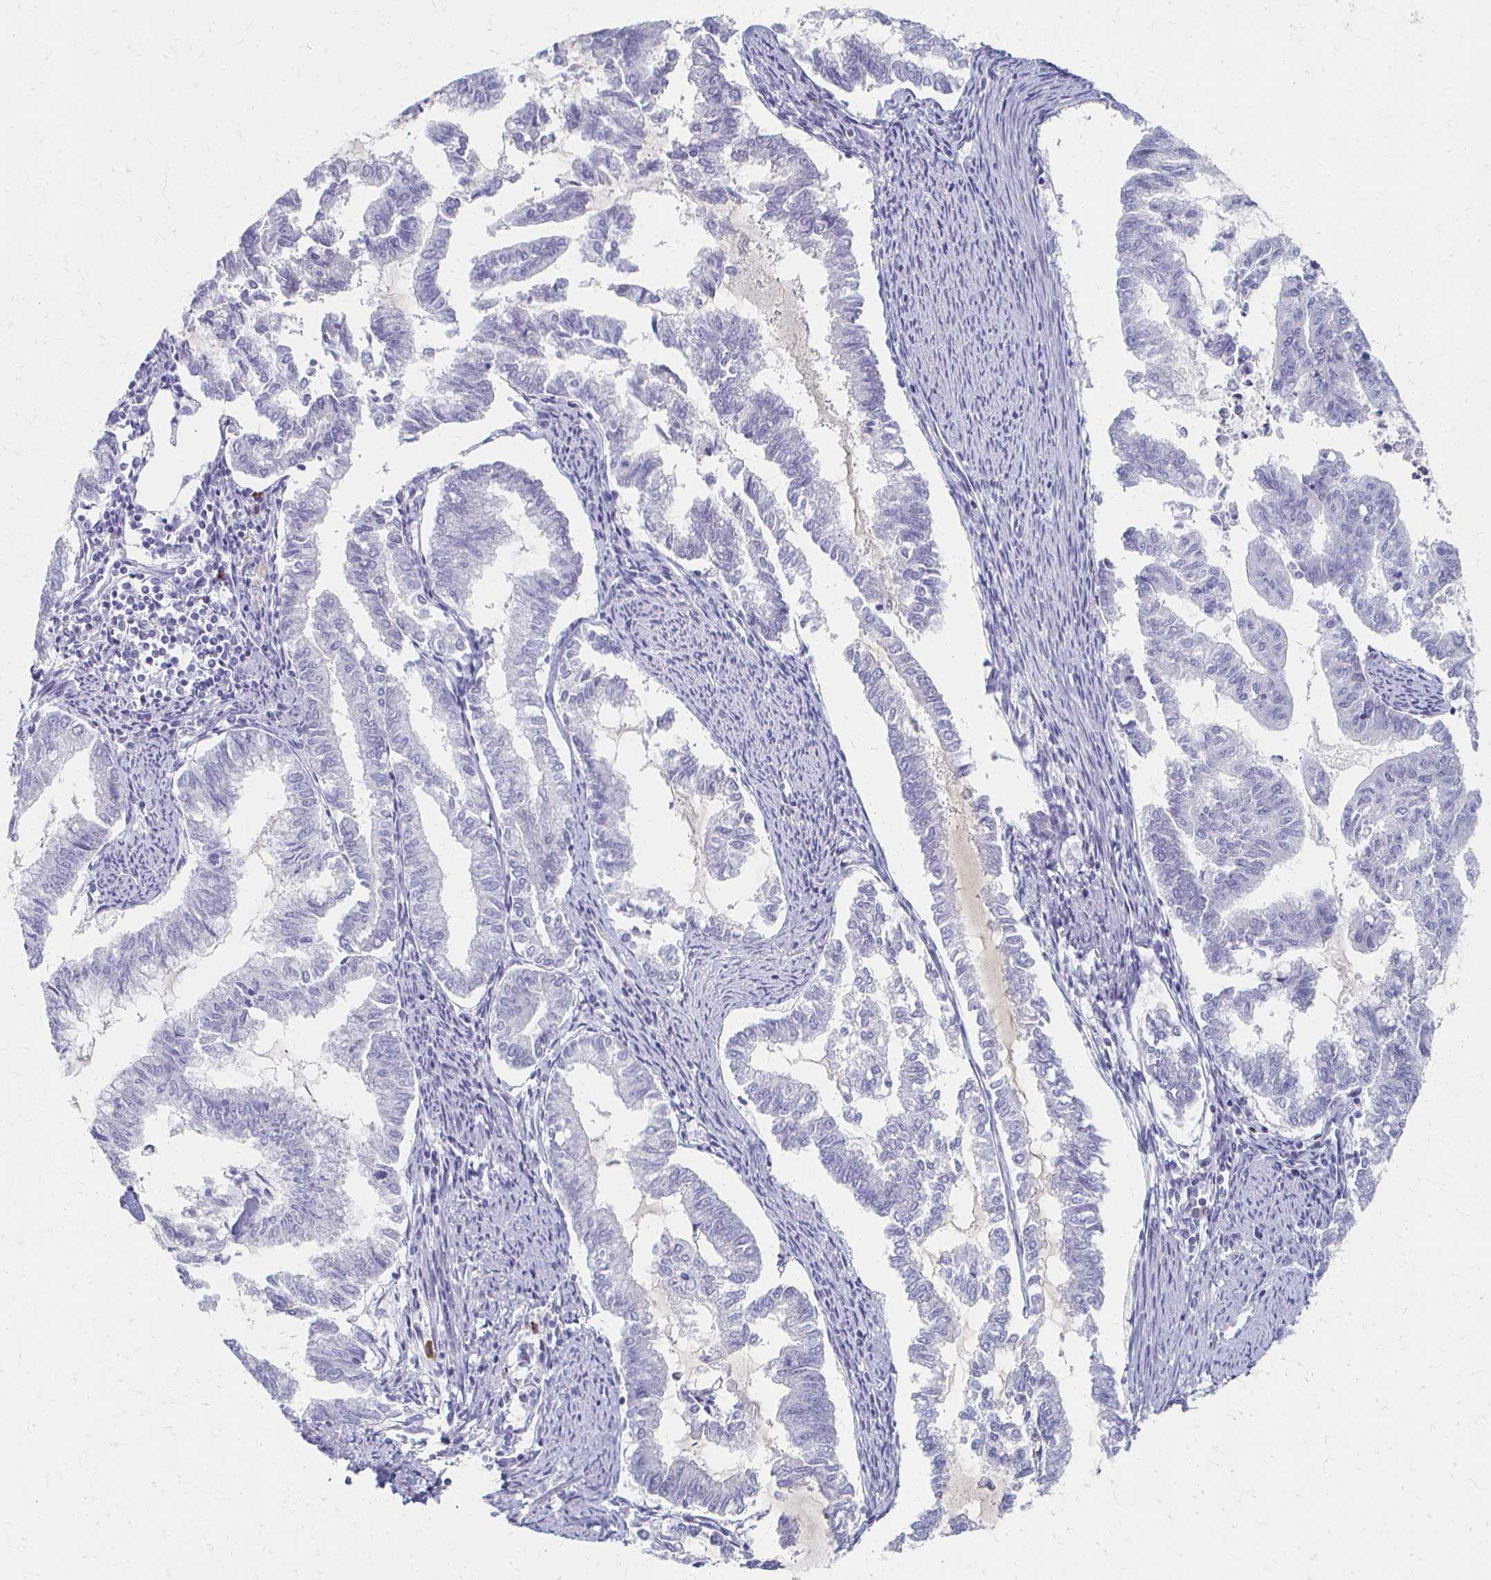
{"staining": {"intensity": "negative", "quantity": "none", "location": "none"}, "tissue": "endometrial cancer", "cell_type": "Tumor cells", "image_type": "cancer", "snomed": [{"axis": "morphology", "description": "Adenocarcinoma, NOS"}, {"axis": "topography", "description": "Endometrium"}], "caption": "A histopathology image of human adenocarcinoma (endometrial) is negative for staining in tumor cells.", "gene": "CXCR2", "patient": {"sex": "female", "age": 79}}